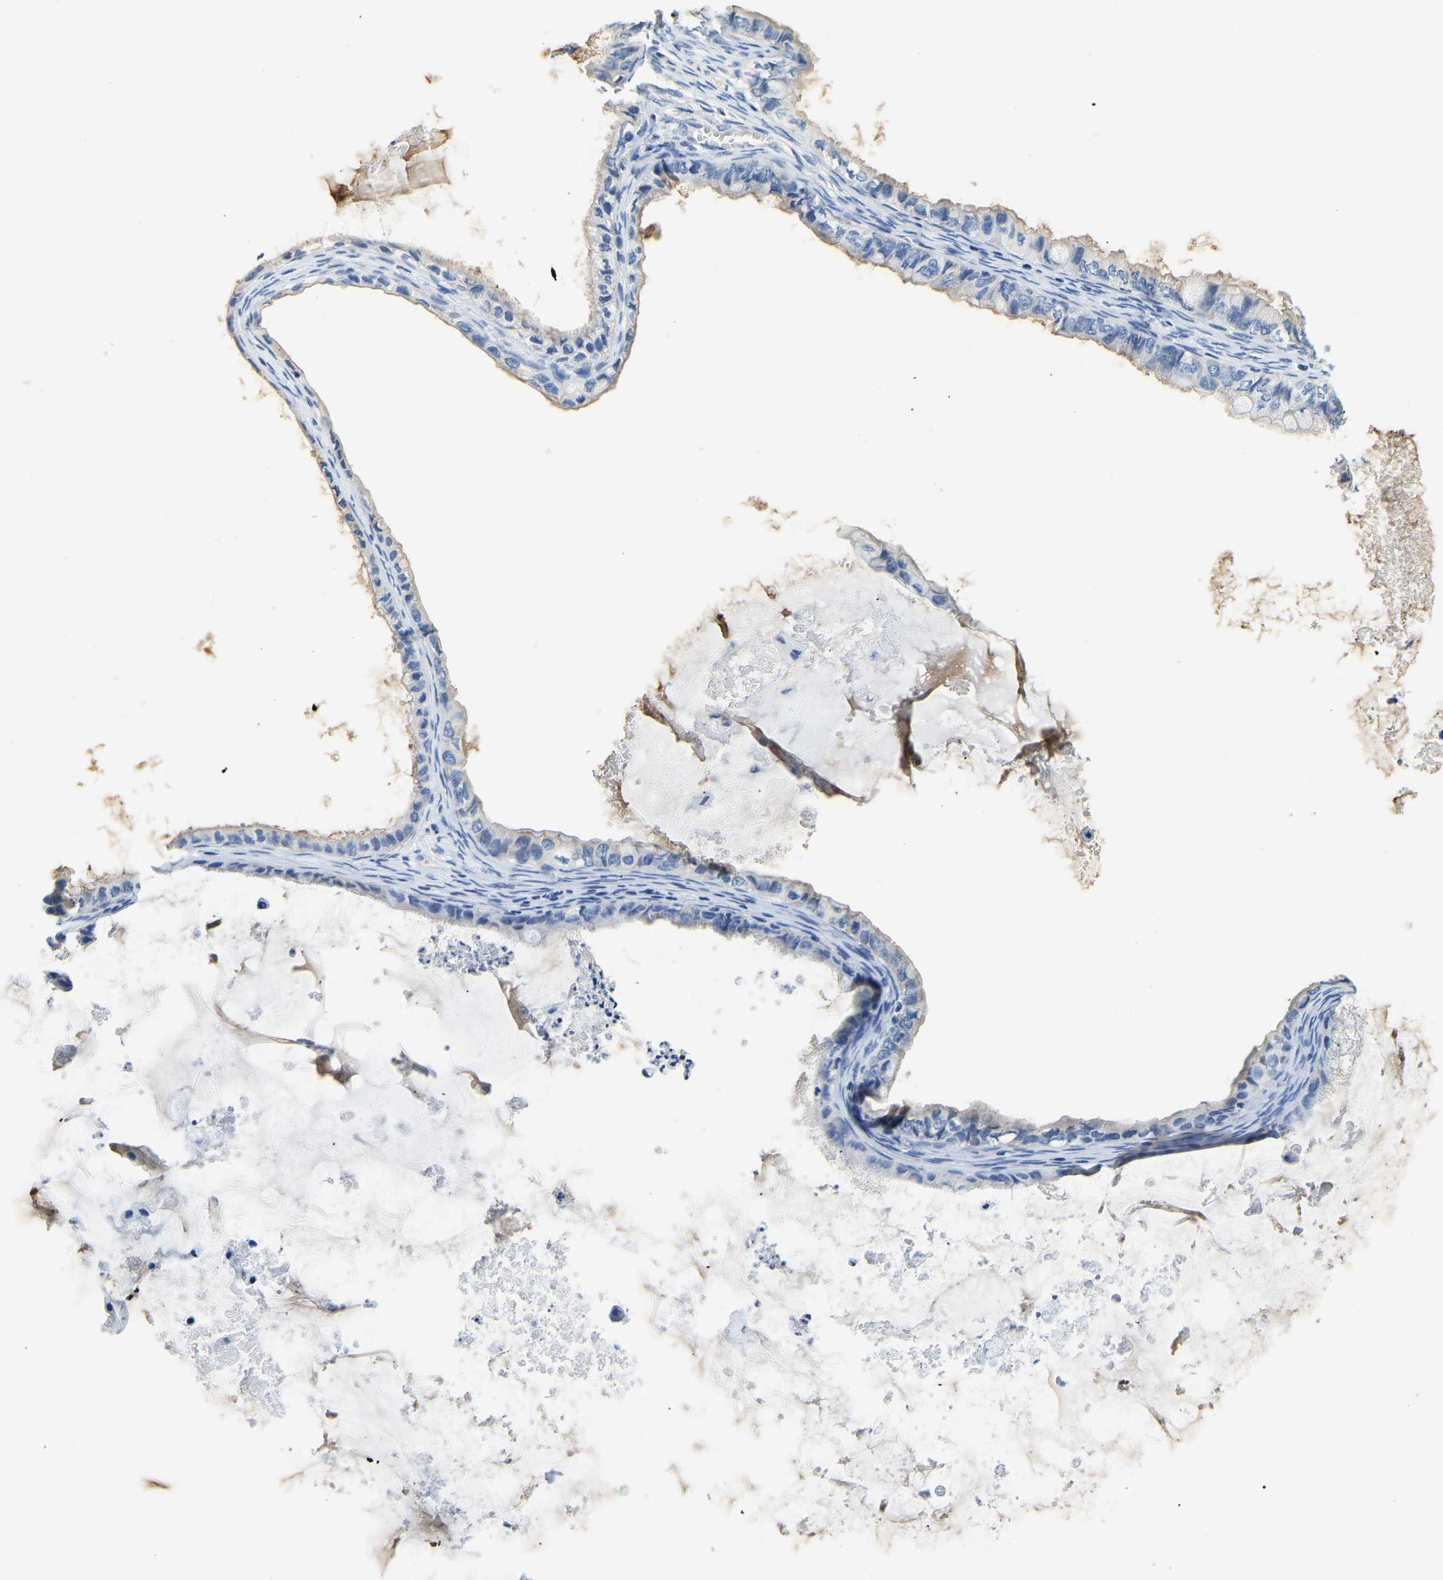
{"staining": {"intensity": "negative", "quantity": "none", "location": "none"}, "tissue": "ovarian cancer", "cell_type": "Tumor cells", "image_type": "cancer", "snomed": [{"axis": "morphology", "description": "Cystadenocarcinoma, mucinous, NOS"}, {"axis": "topography", "description": "Ovary"}], "caption": "Photomicrograph shows no significant protein positivity in tumor cells of ovarian cancer. (Stains: DAB (3,3'-diaminobenzidine) immunohistochemistry with hematoxylin counter stain, Microscopy: brightfield microscopy at high magnification).", "gene": "PCK2", "patient": {"sex": "female", "age": 80}}